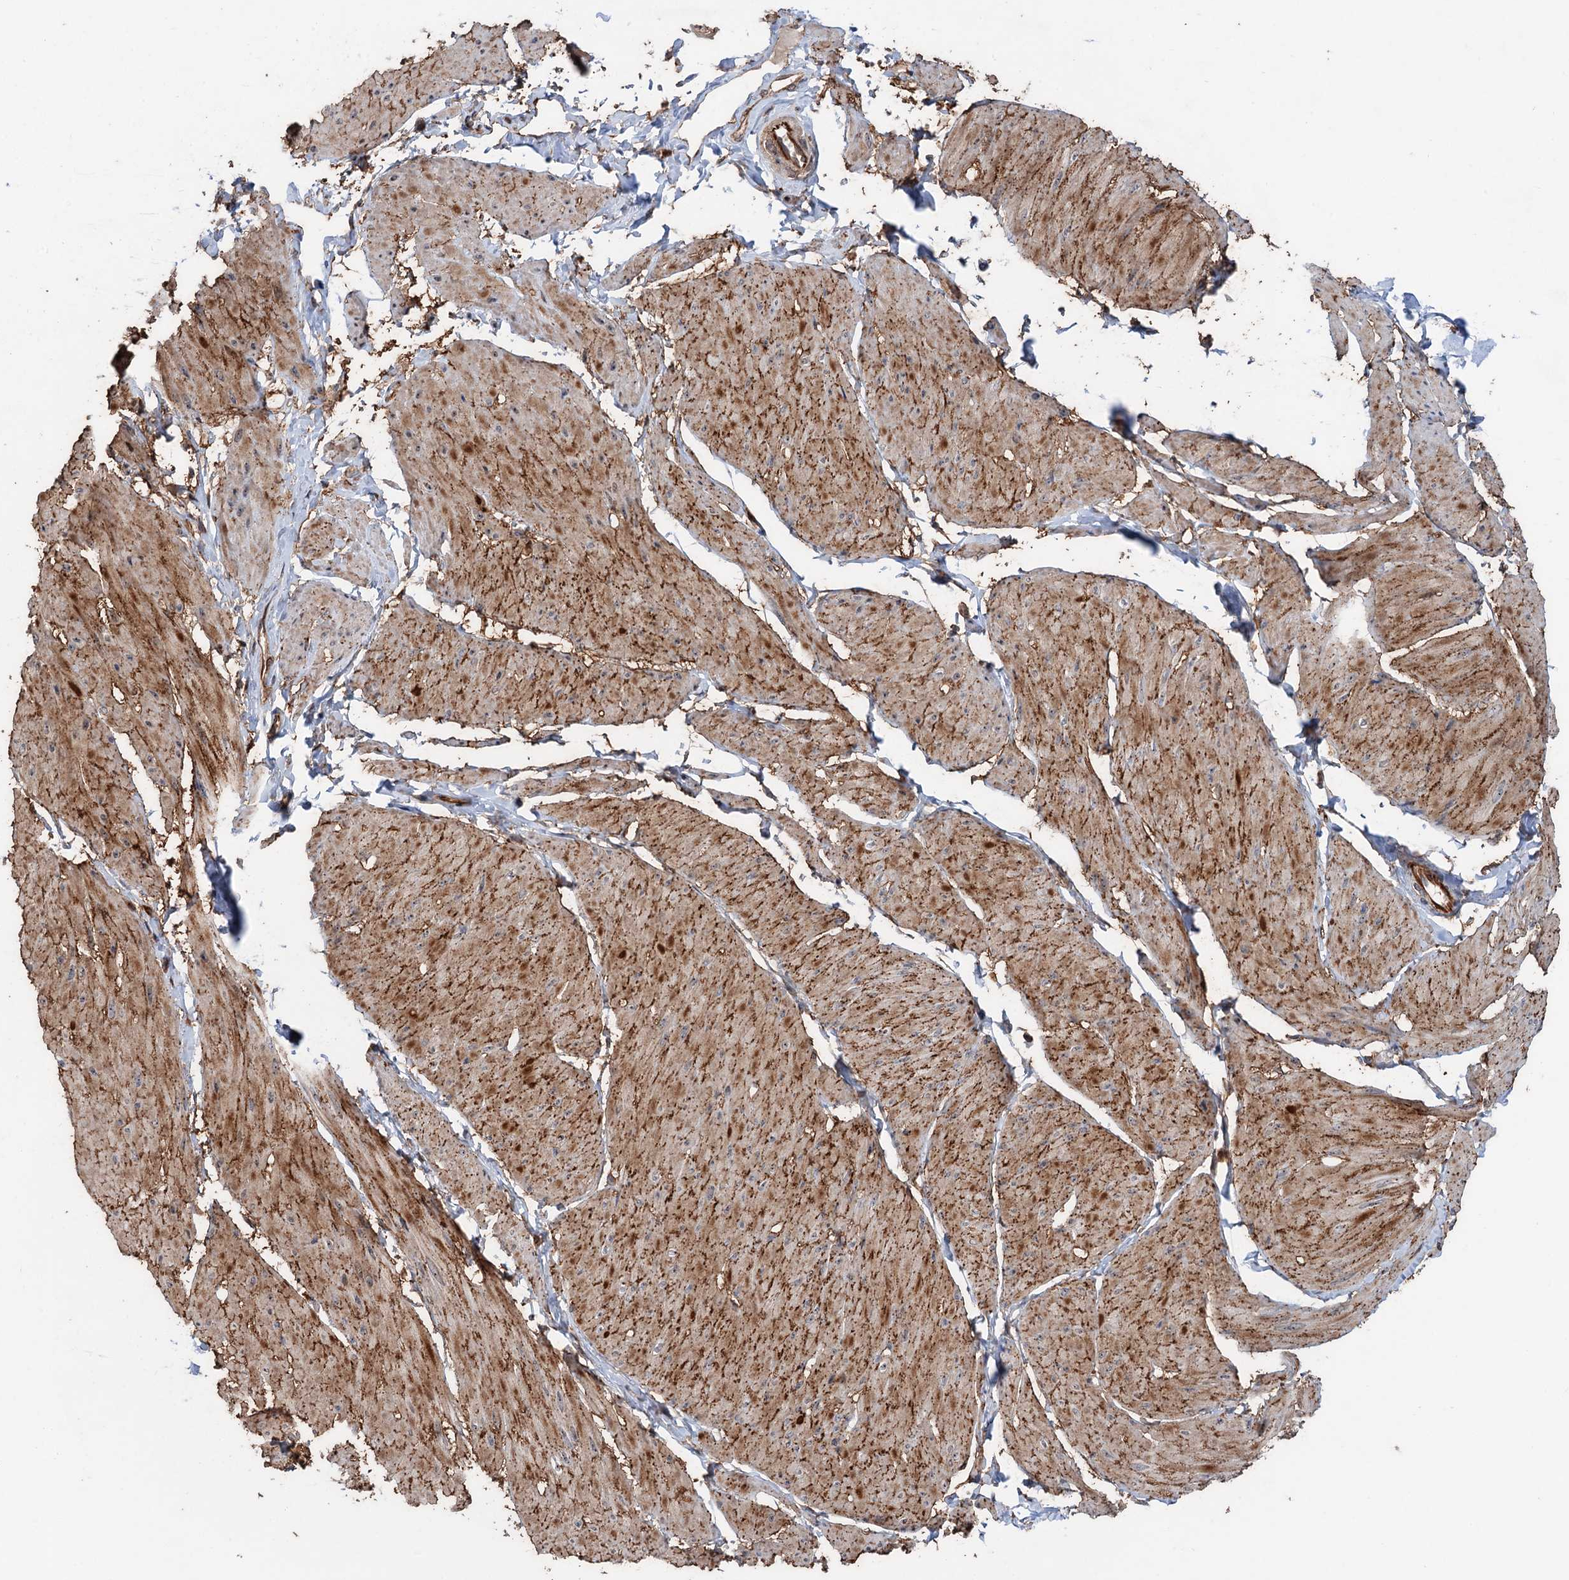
{"staining": {"intensity": "moderate", "quantity": ">75%", "location": "cytoplasmic/membranous,nuclear"}, "tissue": "smooth muscle", "cell_type": "Smooth muscle cells", "image_type": "normal", "snomed": [{"axis": "morphology", "description": "Urothelial carcinoma, High grade"}, {"axis": "topography", "description": "Urinary bladder"}], "caption": "Brown immunohistochemical staining in unremarkable human smooth muscle exhibits moderate cytoplasmic/membranous,nuclear staining in approximately >75% of smooth muscle cells.", "gene": "TMA16", "patient": {"sex": "male", "age": 46}}